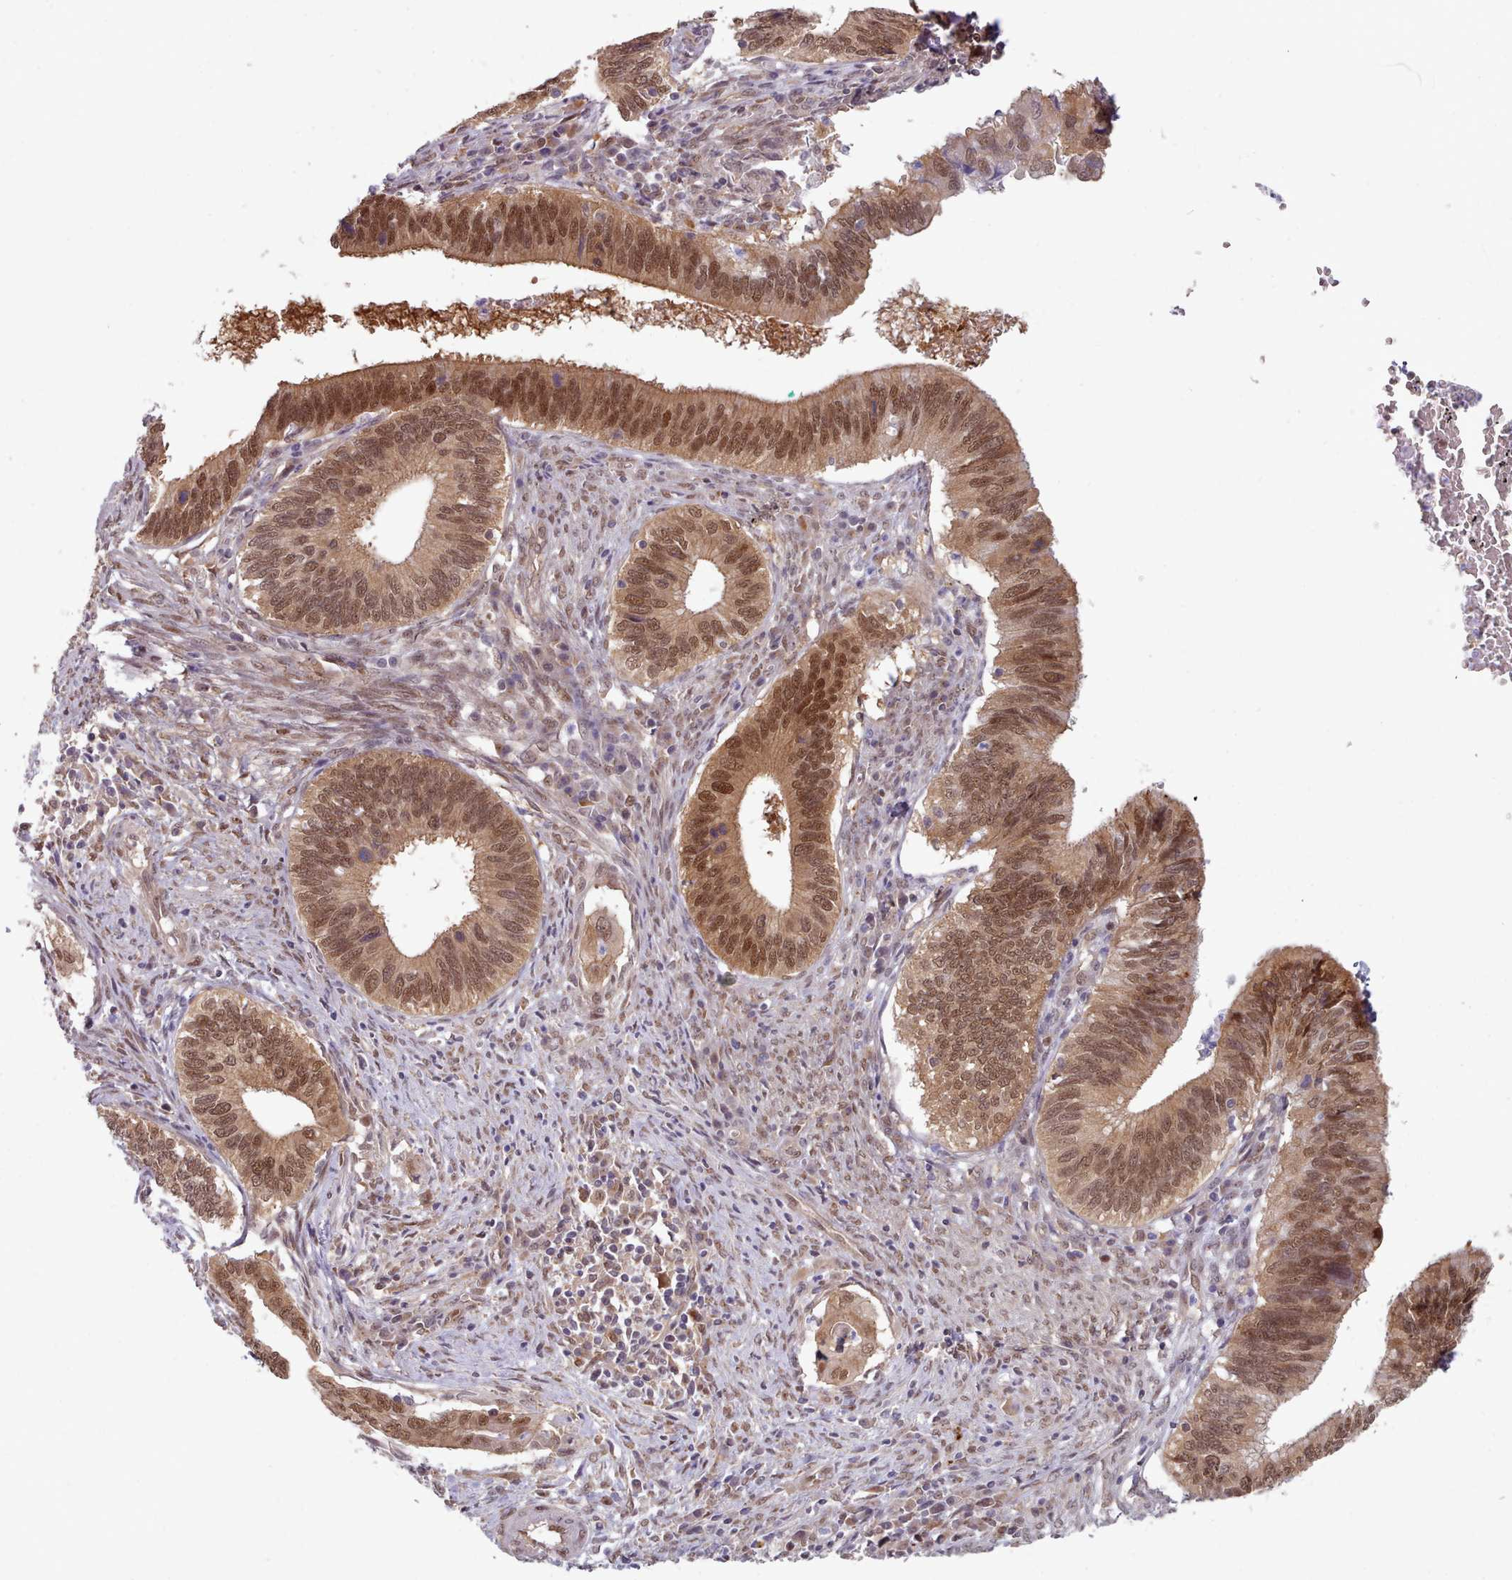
{"staining": {"intensity": "moderate", "quantity": ">75%", "location": "cytoplasmic/membranous,nuclear"}, "tissue": "cervical cancer", "cell_type": "Tumor cells", "image_type": "cancer", "snomed": [{"axis": "morphology", "description": "Adenocarcinoma, NOS"}, {"axis": "topography", "description": "Cervix"}], "caption": "A histopathology image showing moderate cytoplasmic/membranous and nuclear positivity in approximately >75% of tumor cells in adenocarcinoma (cervical), as visualized by brown immunohistochemical staining.", "gene": "CES3", "patient": {"sex": "female", "age": 42}}